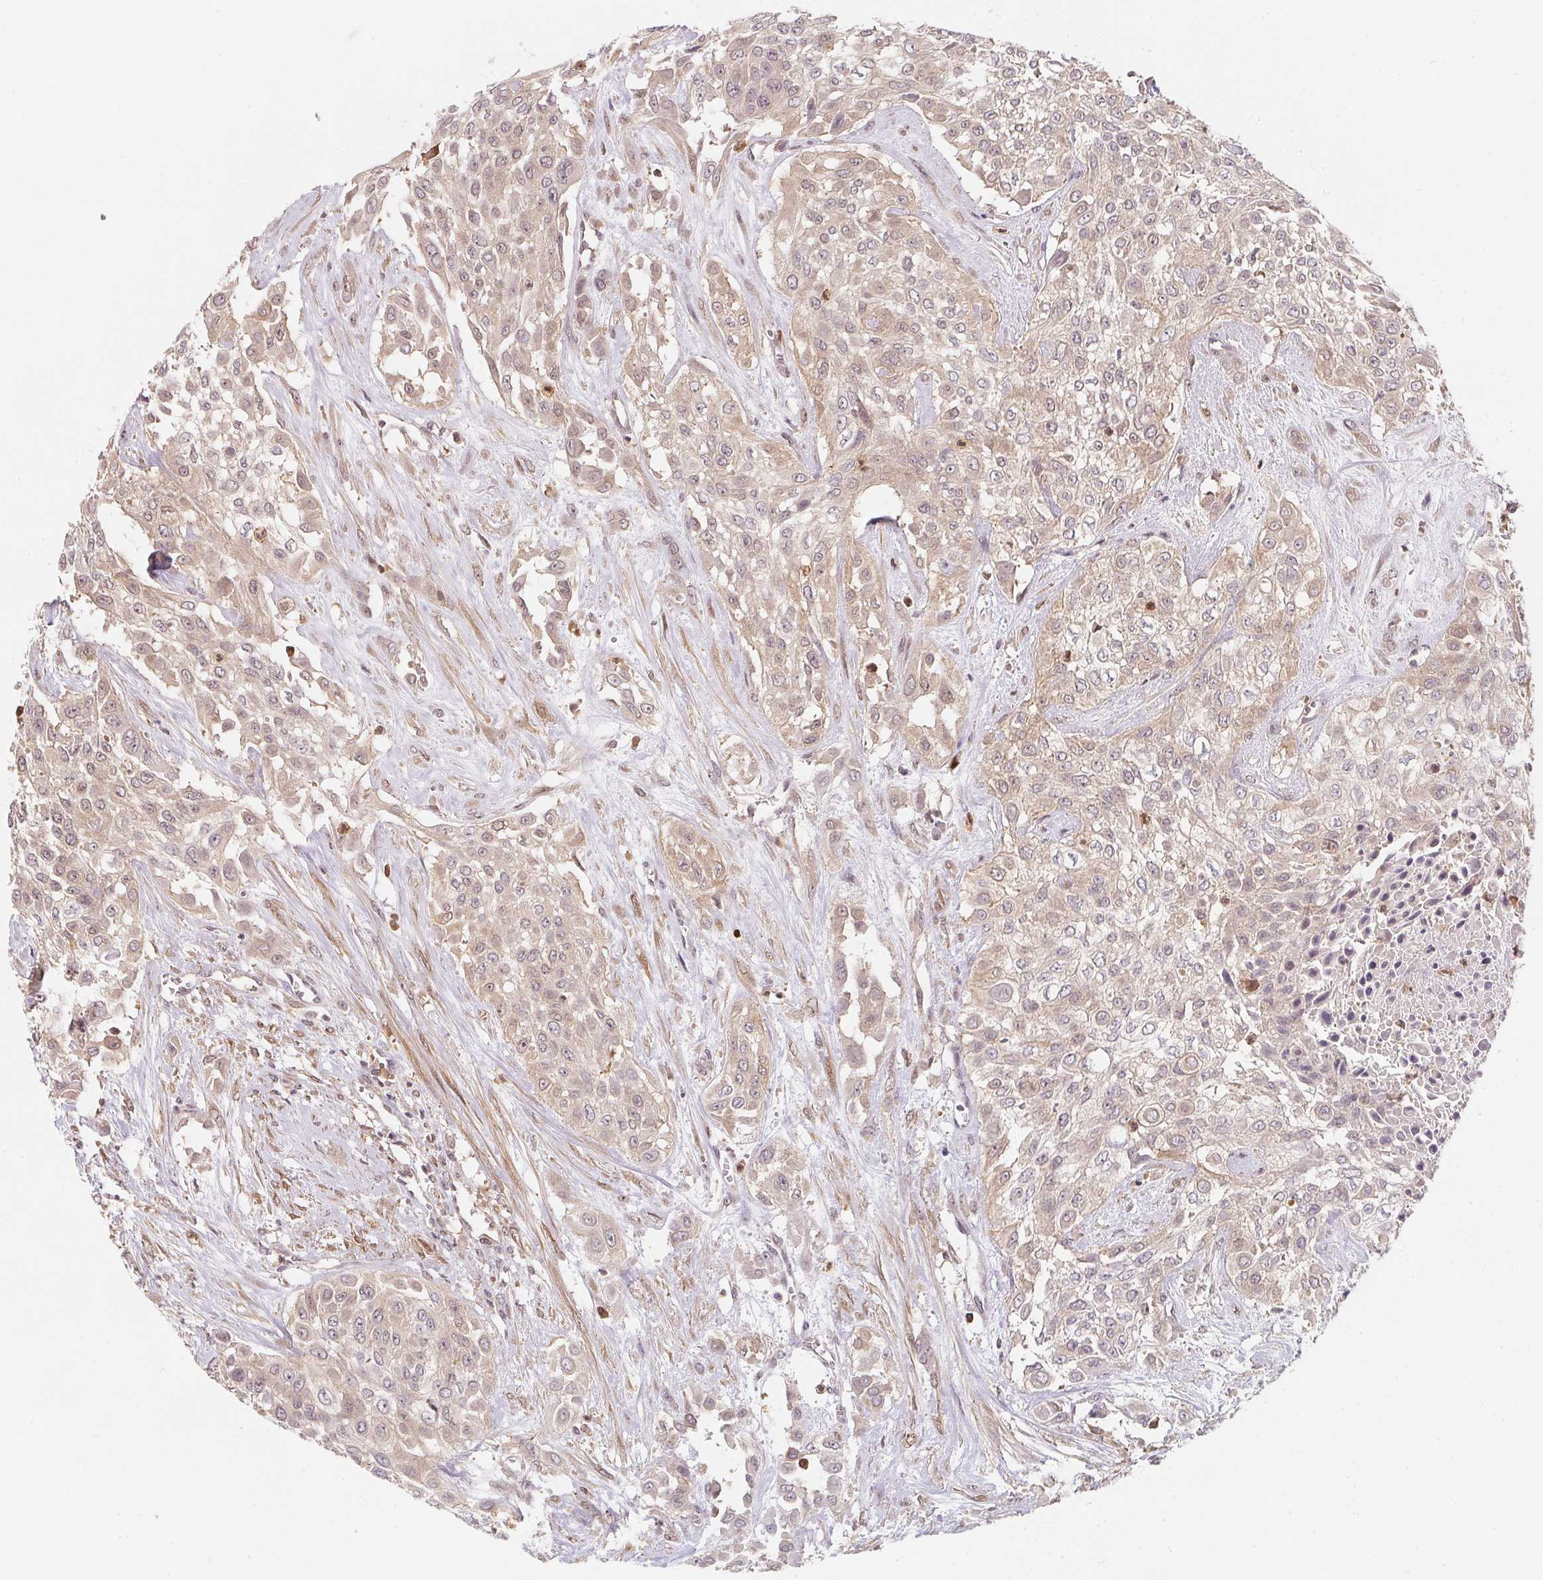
{"staining": {"intensity": "weak", "quantity": "25%-75%", "location": "cytoplasmic/membranous"}, "tissue": "urothelial cancer", "cell_type": "Tumor cells", "image_type": "cancer", "snomed": [{"axis": "morphology", "description": "Urothelial carcinoma, High grade"}, {"axis": "topography", "description": "Urinary bladder"}], "caption": "A brown stain highlights weak cytoplasmic/membranous positivity of a protein in human urothelial carcinoma (high-grade) tumor cells.", "gene": "ANKRD13A", "patient": {"sex": "male", "age": 57}}